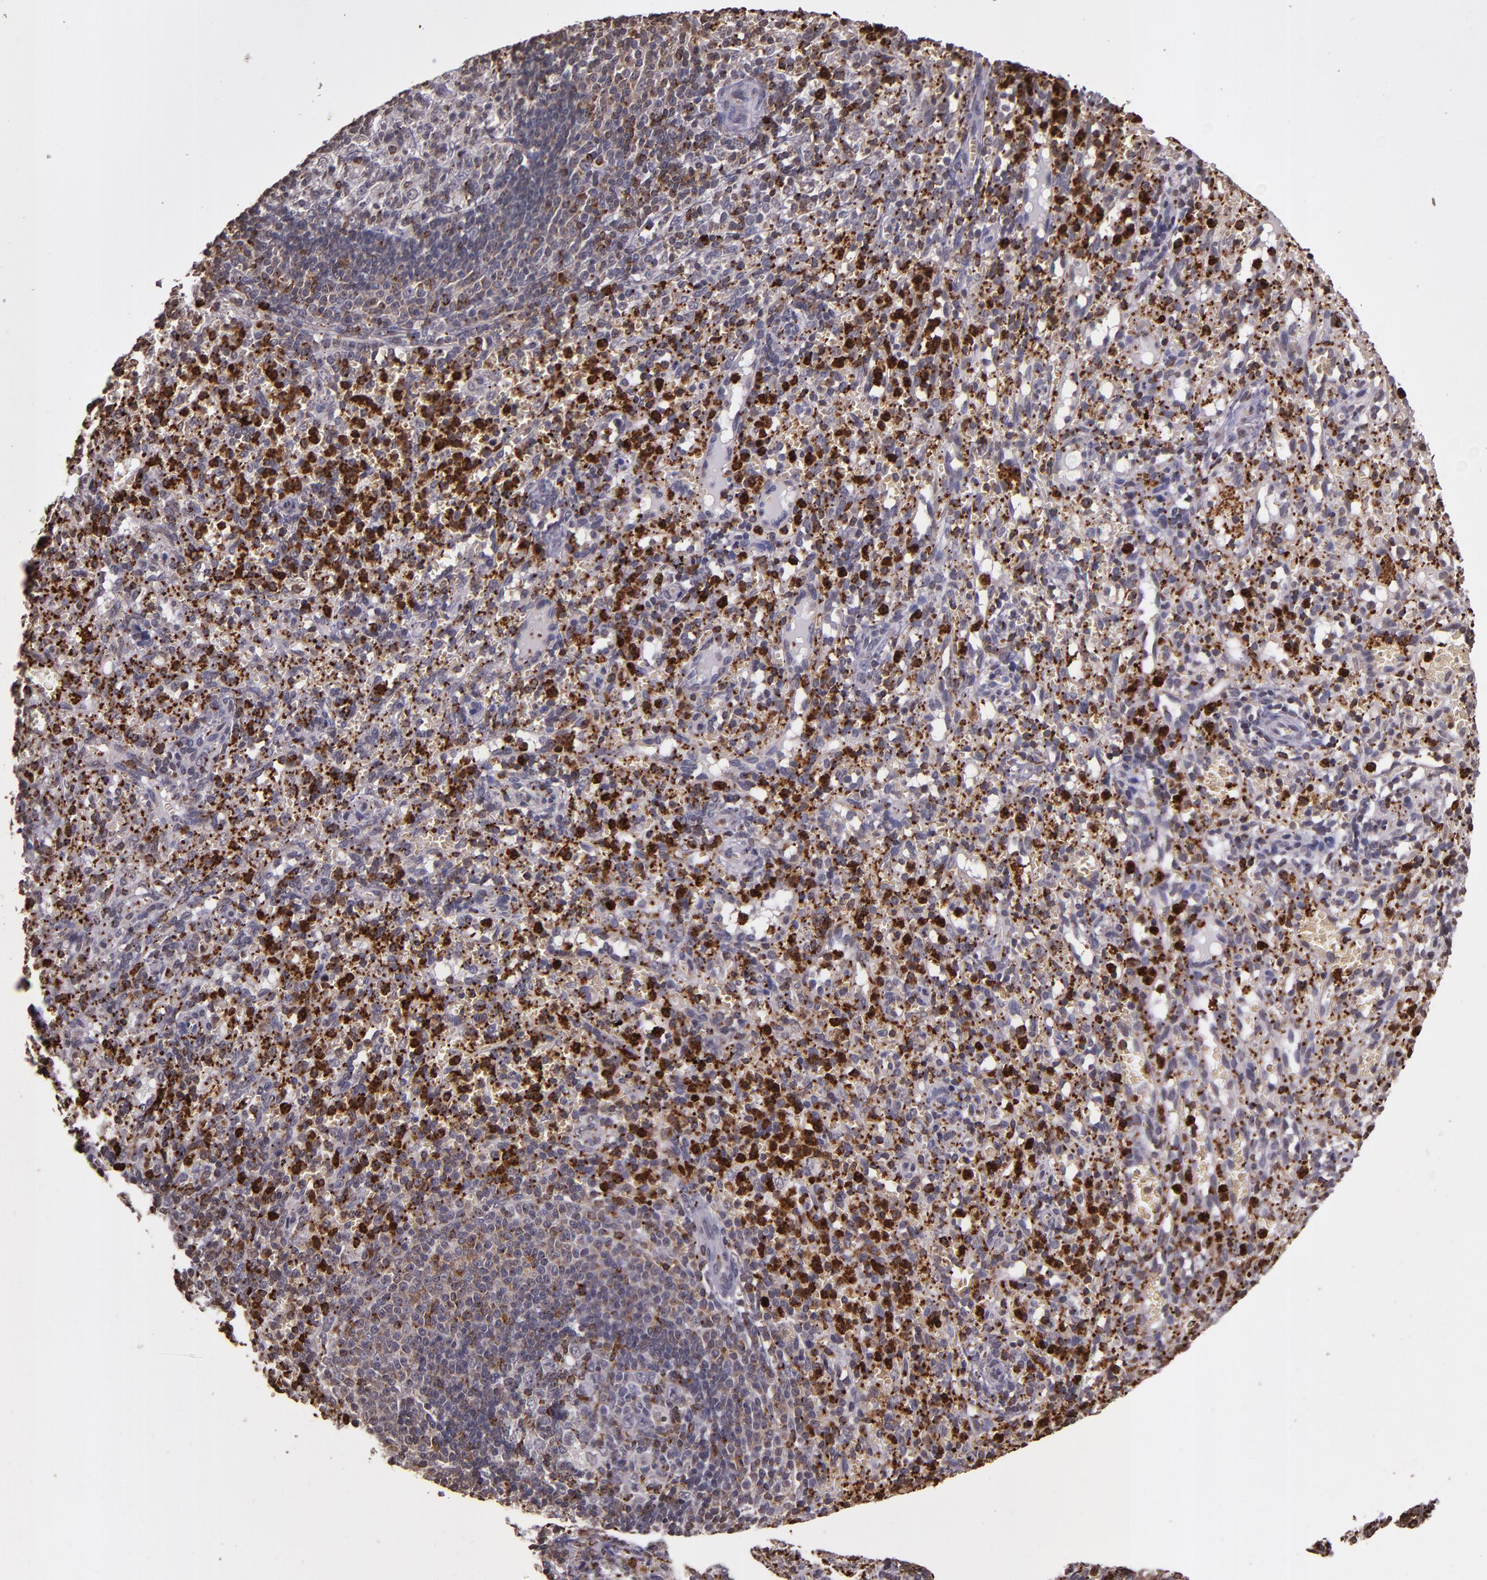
{"staining": {"intensity": "strong", "quantity": "25%-75%", "location": "cytoplasmic/membranous"}, "tissue": "spleen", "cell_type": "Cells in red pulp", "image_type": "normal", "snomed": [{"axis": "morphology", "description": "Normal tissue, NOS"}, {"axis": "topography", "description": "Spleen"}], "caption": "Immunohistochemical staining of benign spleen displays strong cytoplasmic/membranous protein positivity in about 25%-75% of cells in red pulp.", "gene": "SLC2A3", "patient": {"sex": "female", "age": 10}}